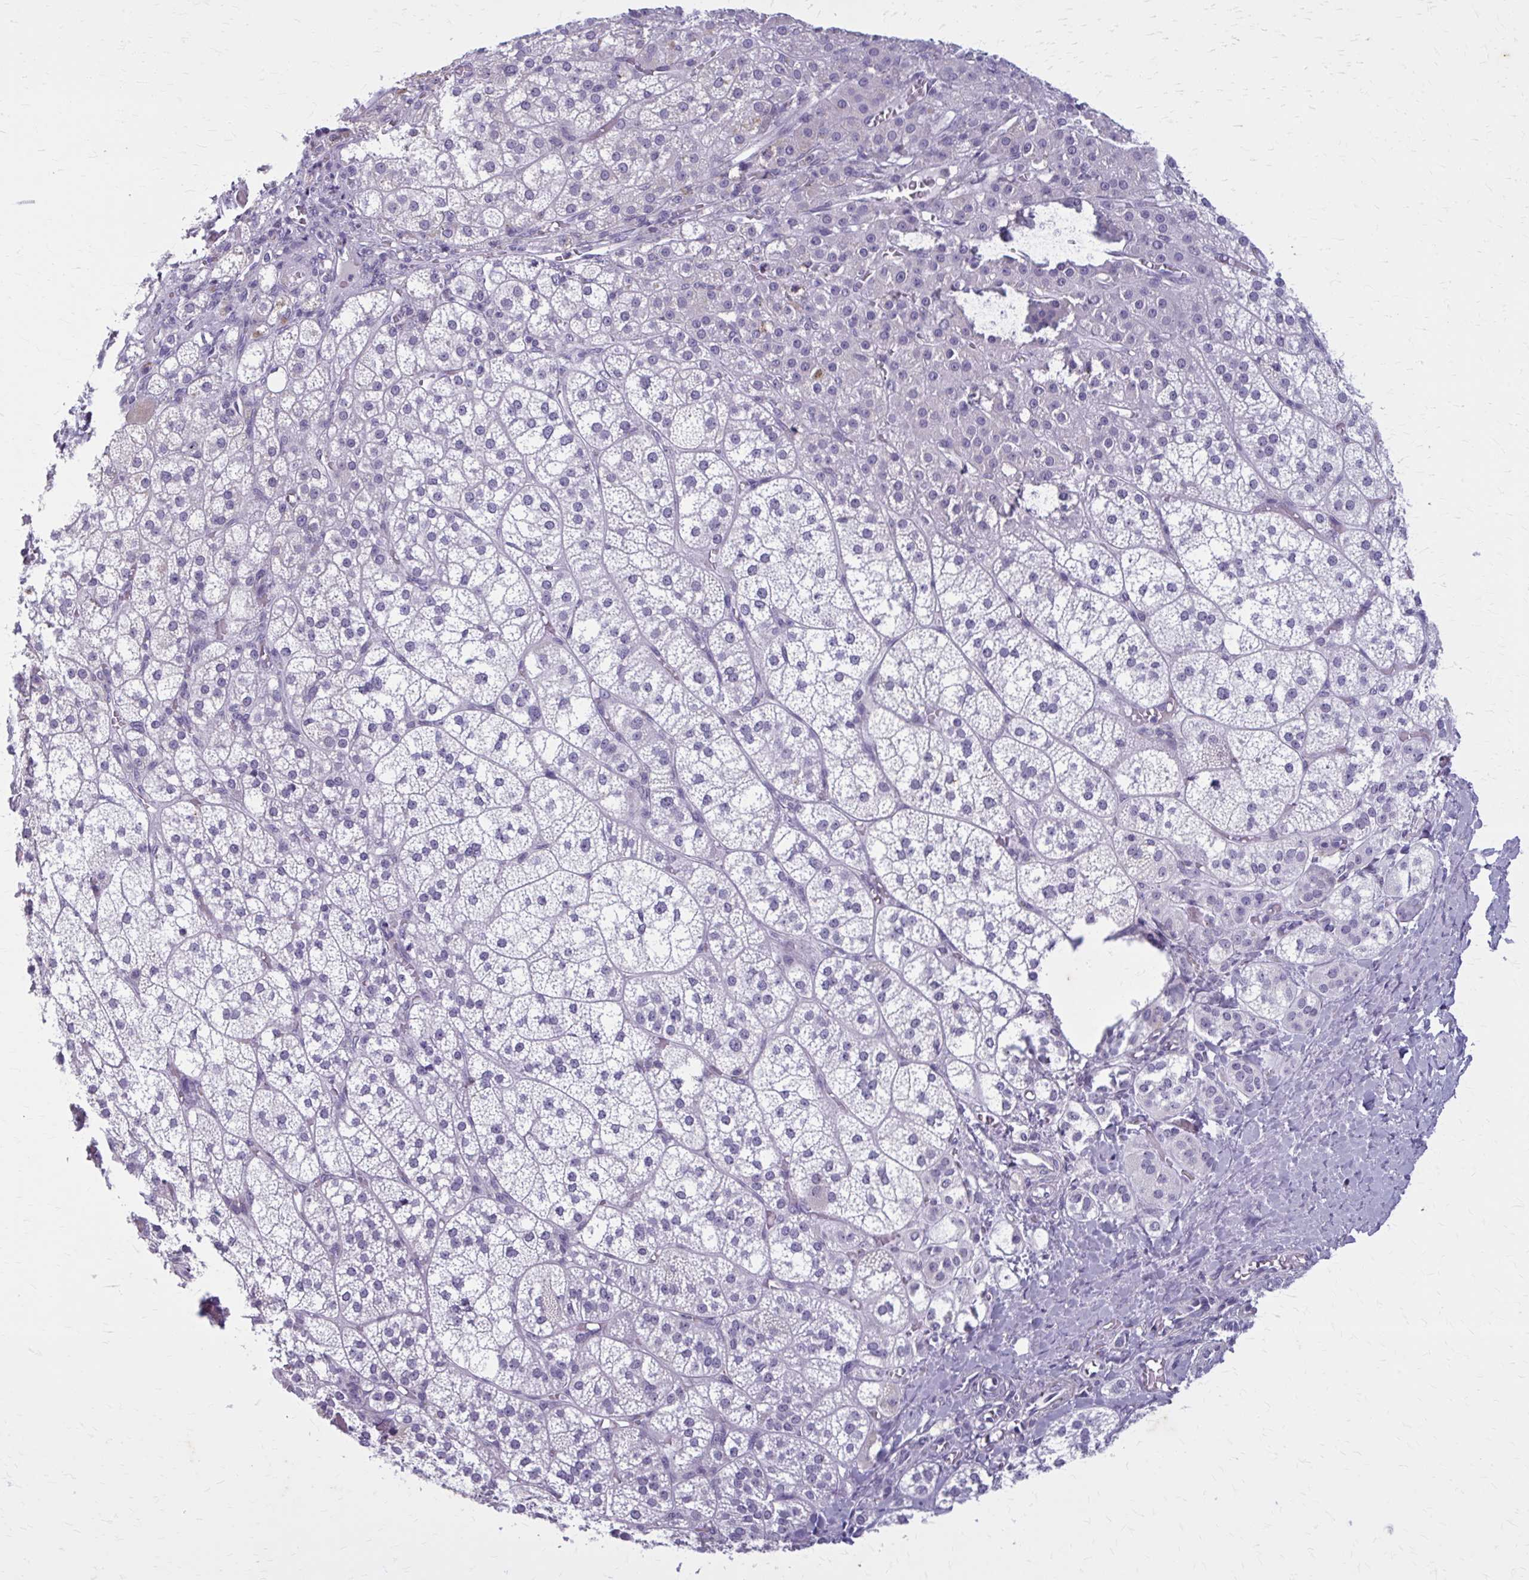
{"staining": {"intensity": "negative", "quantity": "none", "location": "none"}, "tissue": "adrenal gland", "cell_type": "Glandular cells", "image_type": "normal", "snomed": [{"axis": "morphology", "description": "Normal tissue, NOS"}, {"axis": "topography", "description": "Adrenal gland"}], "caption": "DAB (3,3'-diaminobenzidine) immunohistochemical staining of unremarkable adrenal gland displays no significant expression in glandular cells.", "gene": "CARD9", "patient": {"sex": "female", "age": 60}}